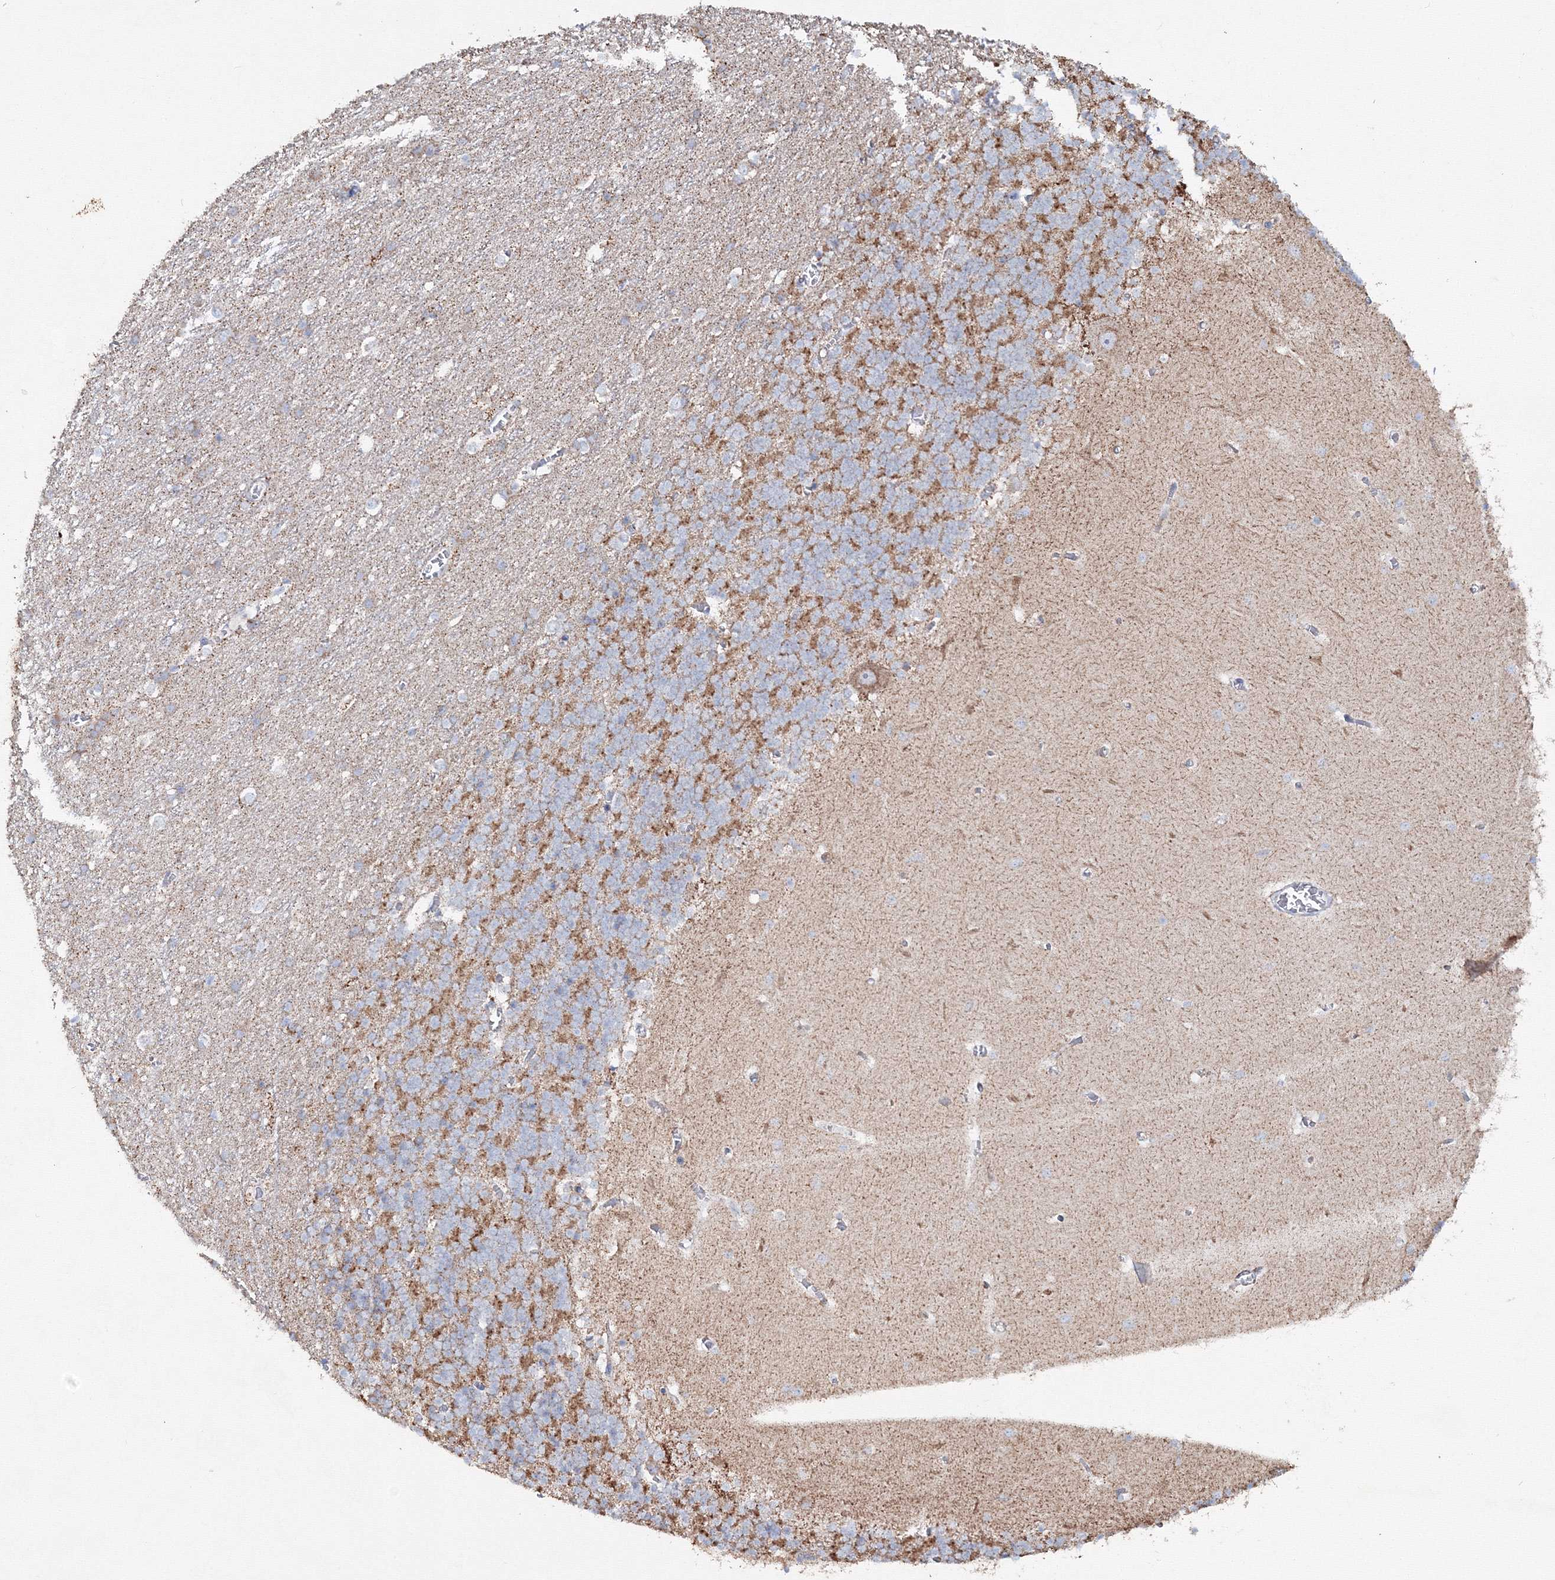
{"staining": {"intensity": "moderate", "quantity": "<25%", "location": "cytoplasmic/membranous"}, "tissue": "cerebellum", "cell_type": "Cells in granular layer", "image_type": "normal", "snomed": [{"axis": "morphology", "description": "Normal tissue, NOS"}, {"axis": "topography", "description": "Cerebellum"}], "caption": "Benign cerebellum reveals moderate cytoplasmic/membranous positivity in about <25% of cells in granular layer.", "gene": "IGSF9", "patient": {"sex": "male", "age": 37}}